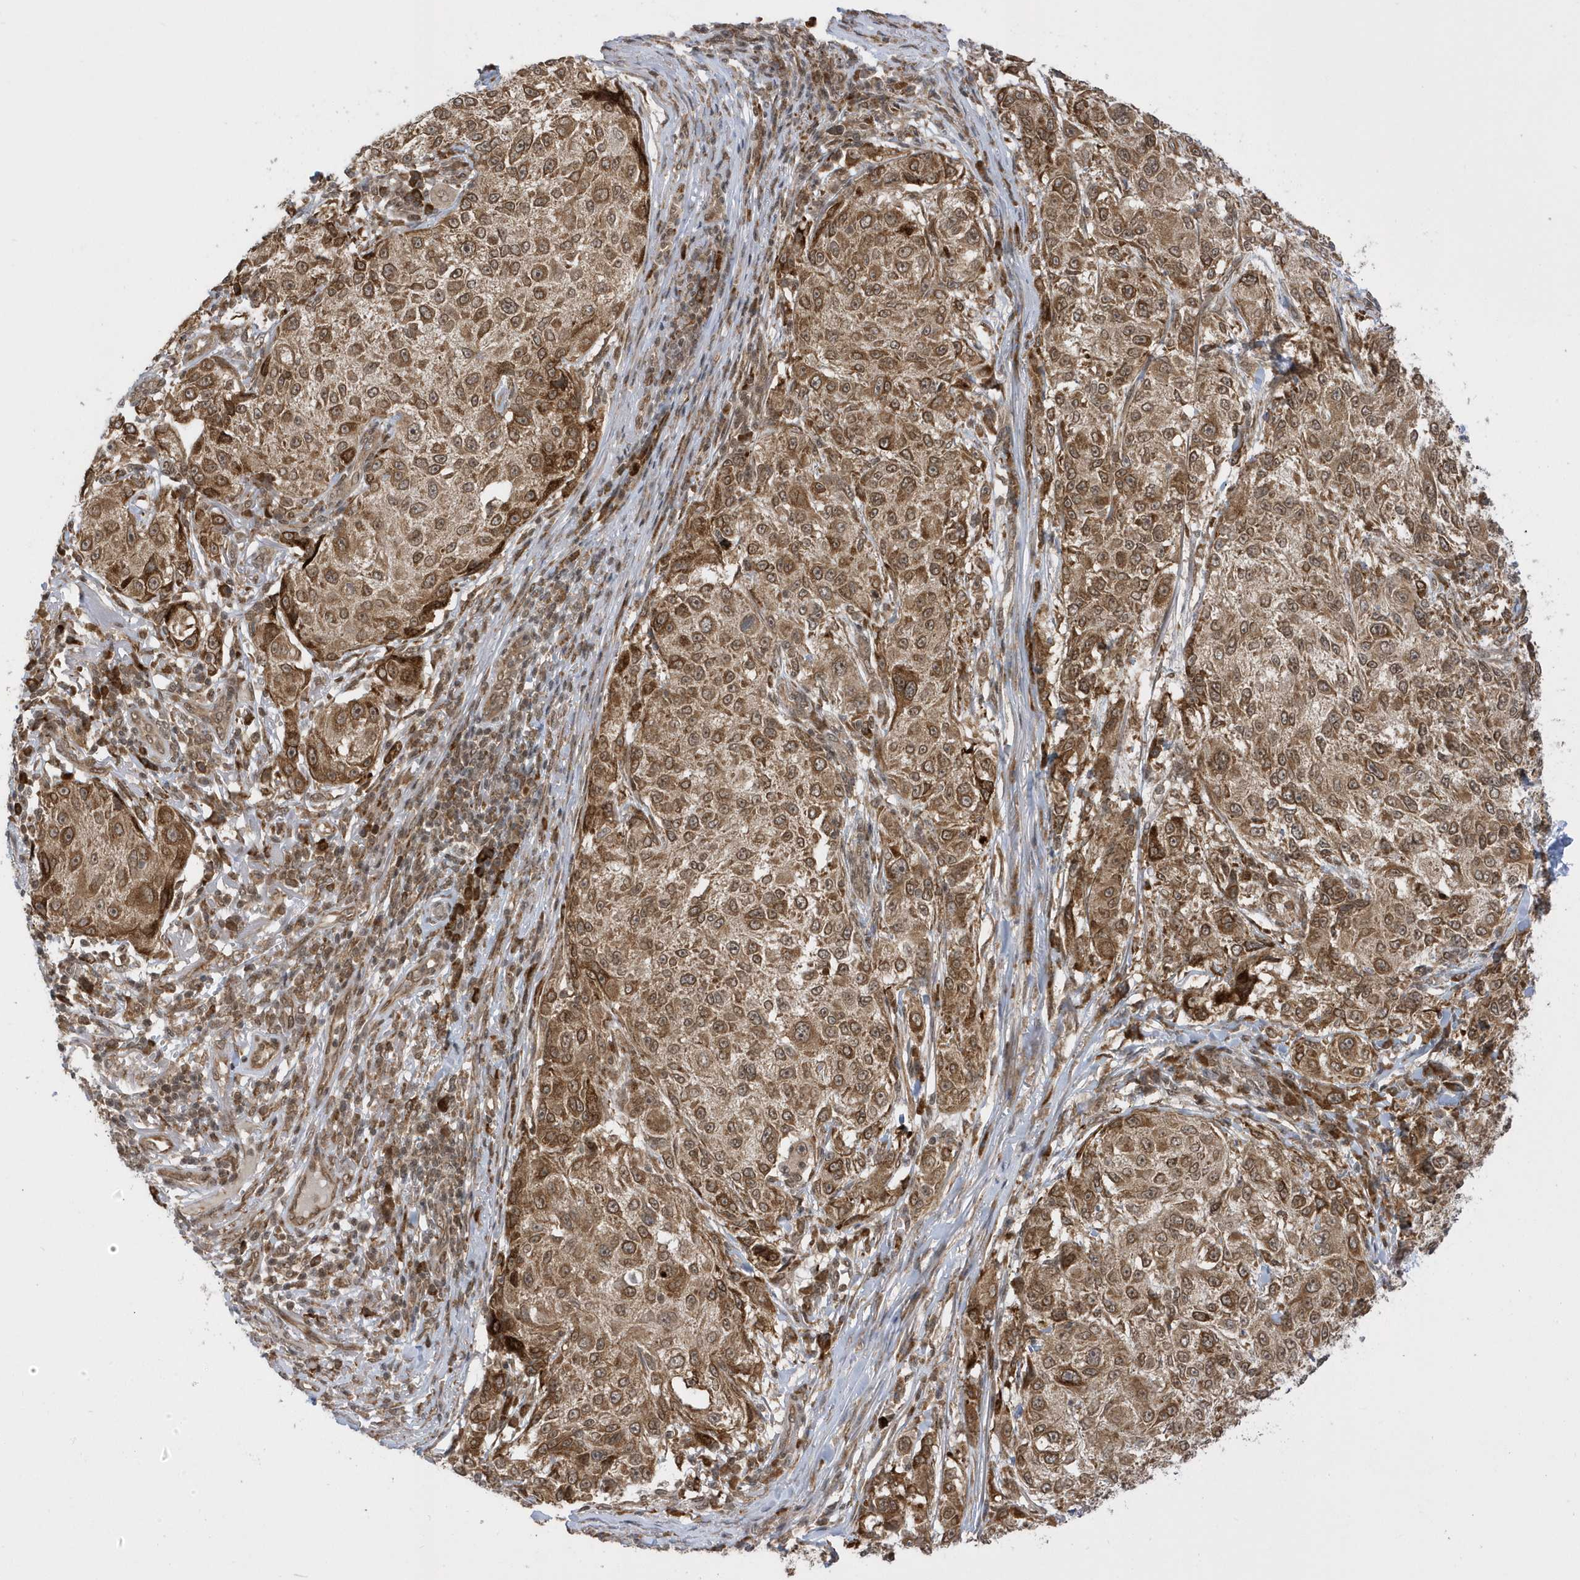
{"staining": {"intensity": "moderate", "quantity": ">75%", "location": "cytoplasmic/membranous,nuclear"}, "tissue": "melanoma", "cell_type": "Tumor cells", "image_type": "cancer", "snomed": [{"axis": "morphology", "description": "Necrosis, NOS"}, {"axis": "morphology", "description": "Malignant melanoma, NOS"}, {"axis": "topography", "description": "Skin"}], "caption": "Tumor cells exhibit moderate cytoplasmic/membranous and nuclear staining in about >75% of cells in malignant melanoma.", "gene": "METTL21A", "patient": {"sex": "female", "age": 87}}